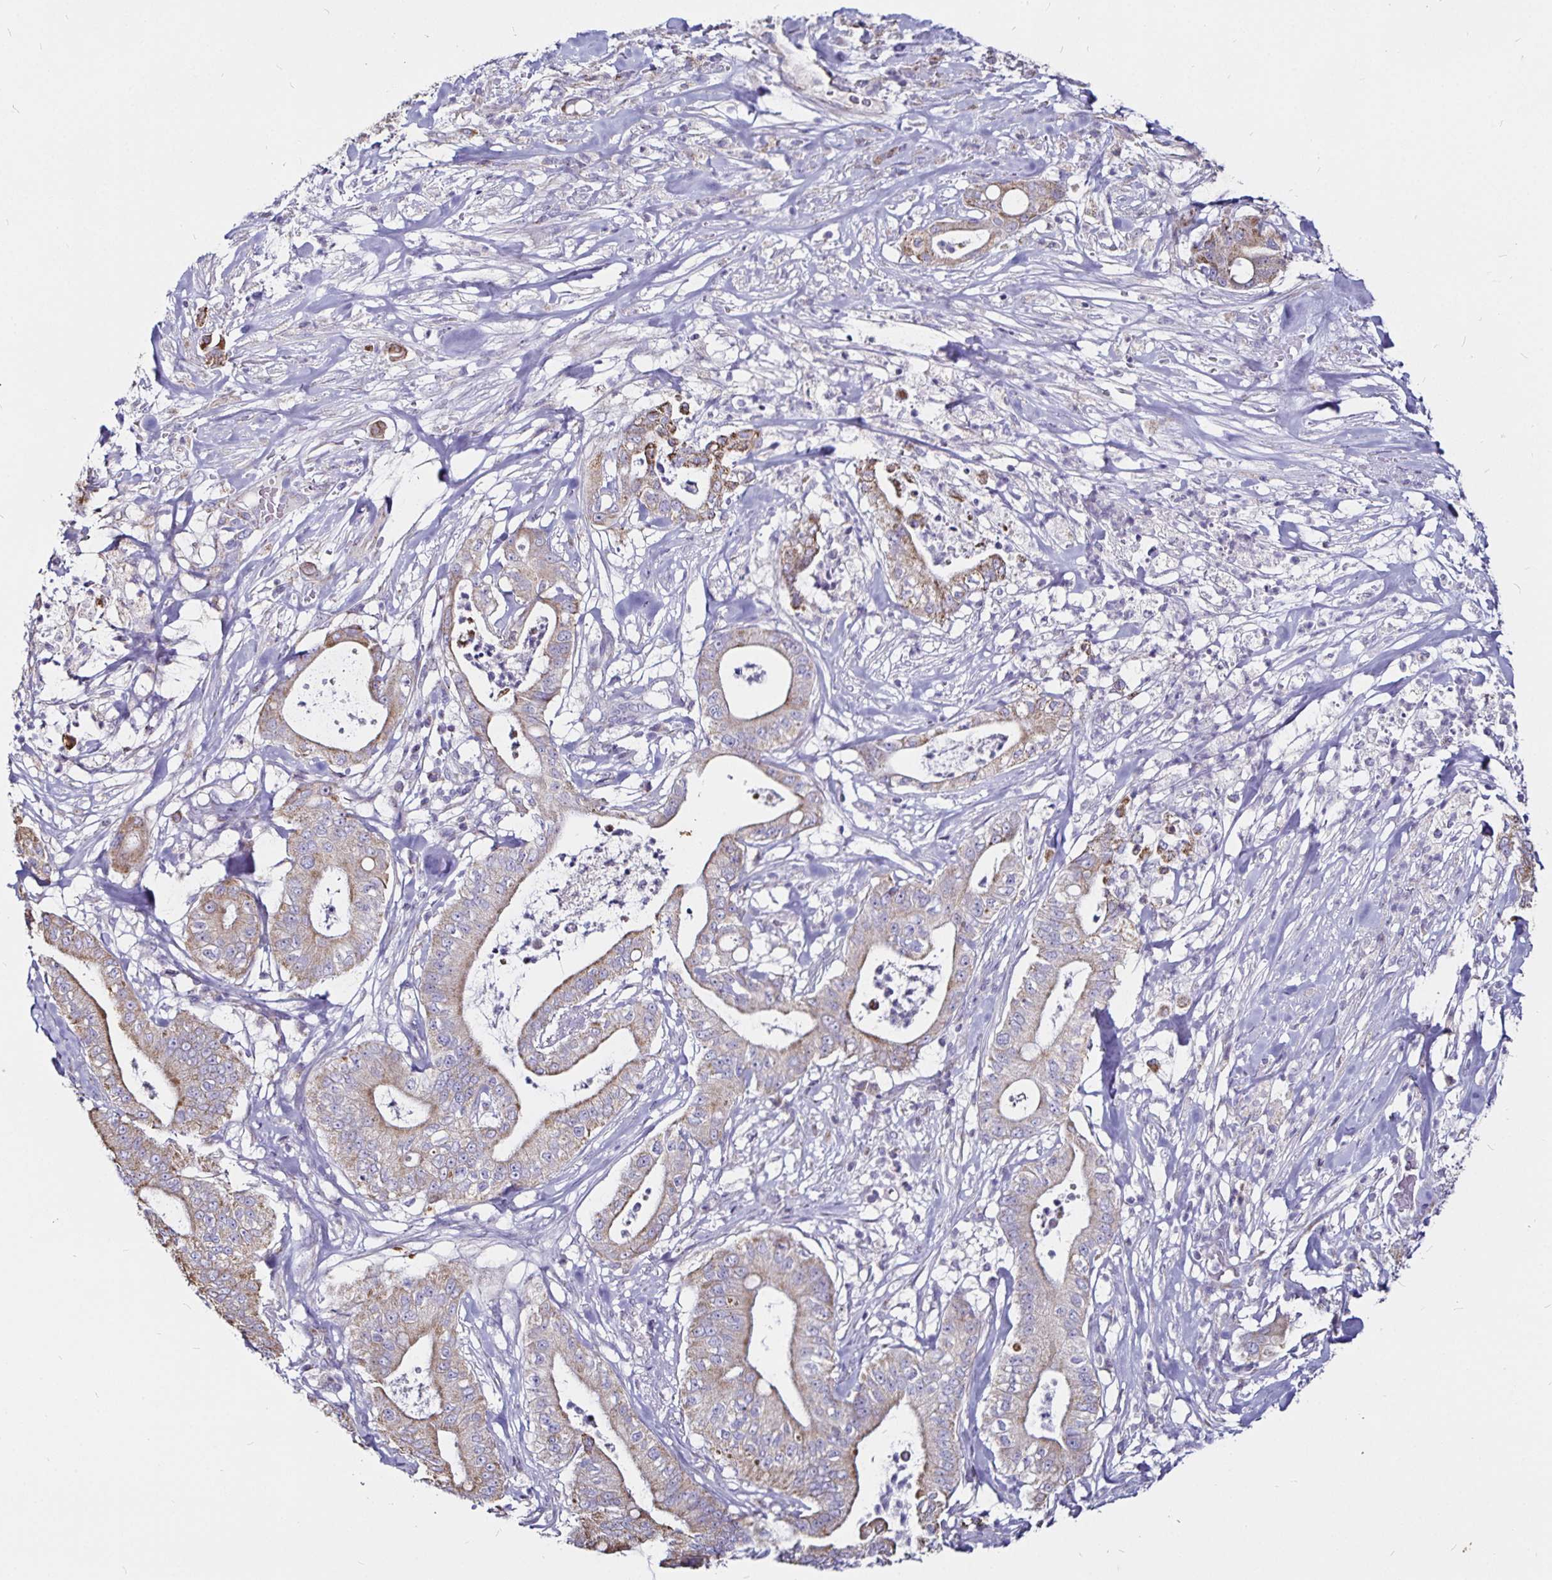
{"staining": {"intensity": "weak", "quantity": ">75%", "location": "cytoplasmic/membranous"}, "tissue": "pancreatic cancer", "cell_type": "Tumor cells", "image_type": "cancer", "snomed": [{"axis": "morphology", "description": "Adenocarcinoma, NOS"}, {"axis": "topography", "description": "Pancreas"}], "caption": "Human pancreatic cancer (adenocarcinoma) stained with a protein marker displays weak staining in tumor cells.", "gene": "PGAM2", "patient": {"sex": "male", "age": 71}}